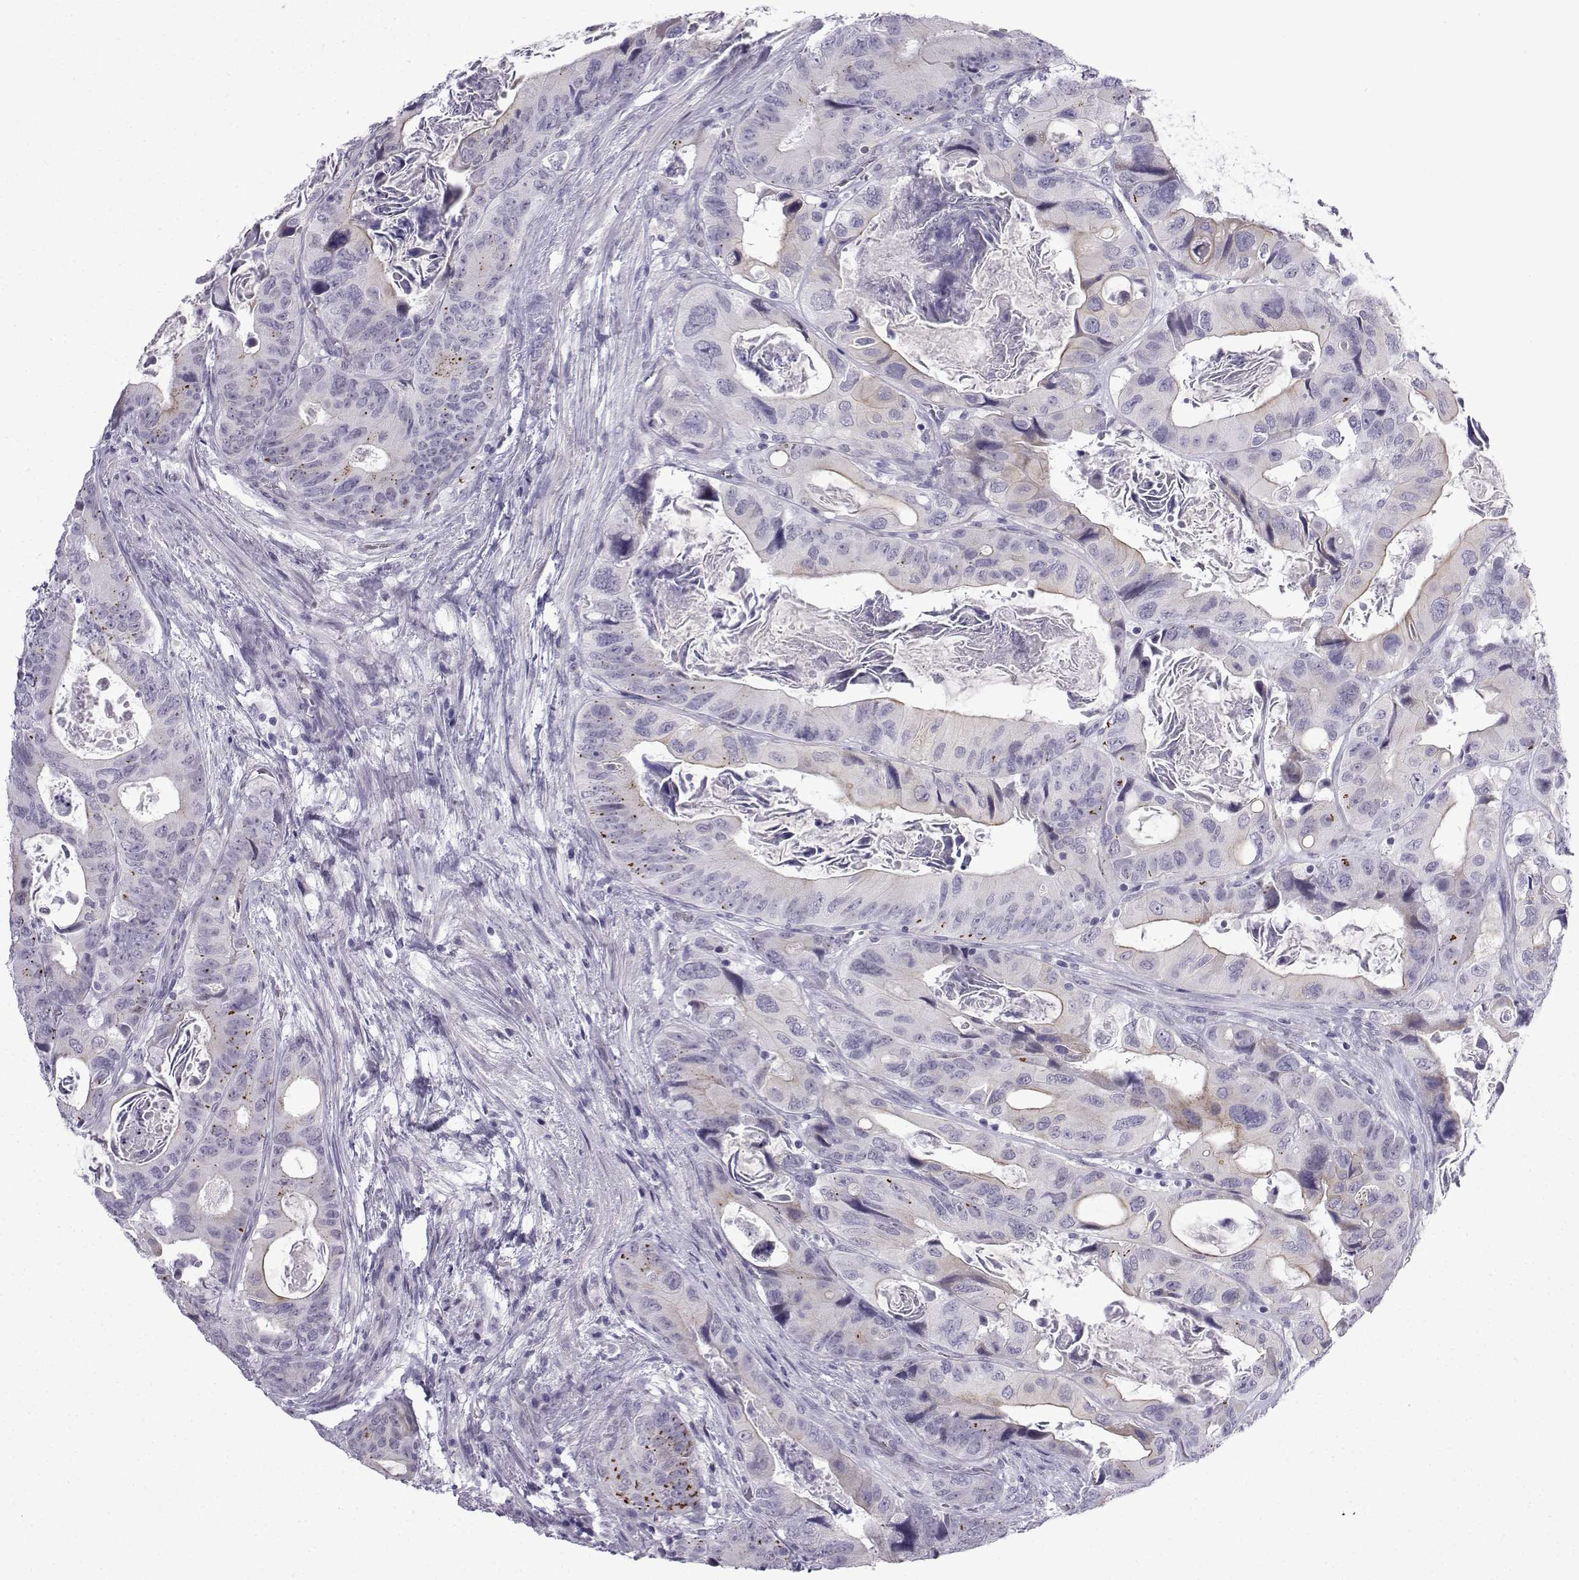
{"staining": {"intensity": "negative", "quantity": "none", "location": "none"}, "tissue": "colorectal cancer", "cell_type": "Tumor cells", "image_type": "cancer", "snomed": [{"axis": "morphology", "description": "Adenocarcinoma, NOS"}, {"axis": "topography", "description": "Rectum"}], "caption": "A micrograph of human adenocarcinoma (colorectal) is negative for staining in tumor cells.", "gene": "CFAP53", "patient": {"sex": "male", "age": 64}}